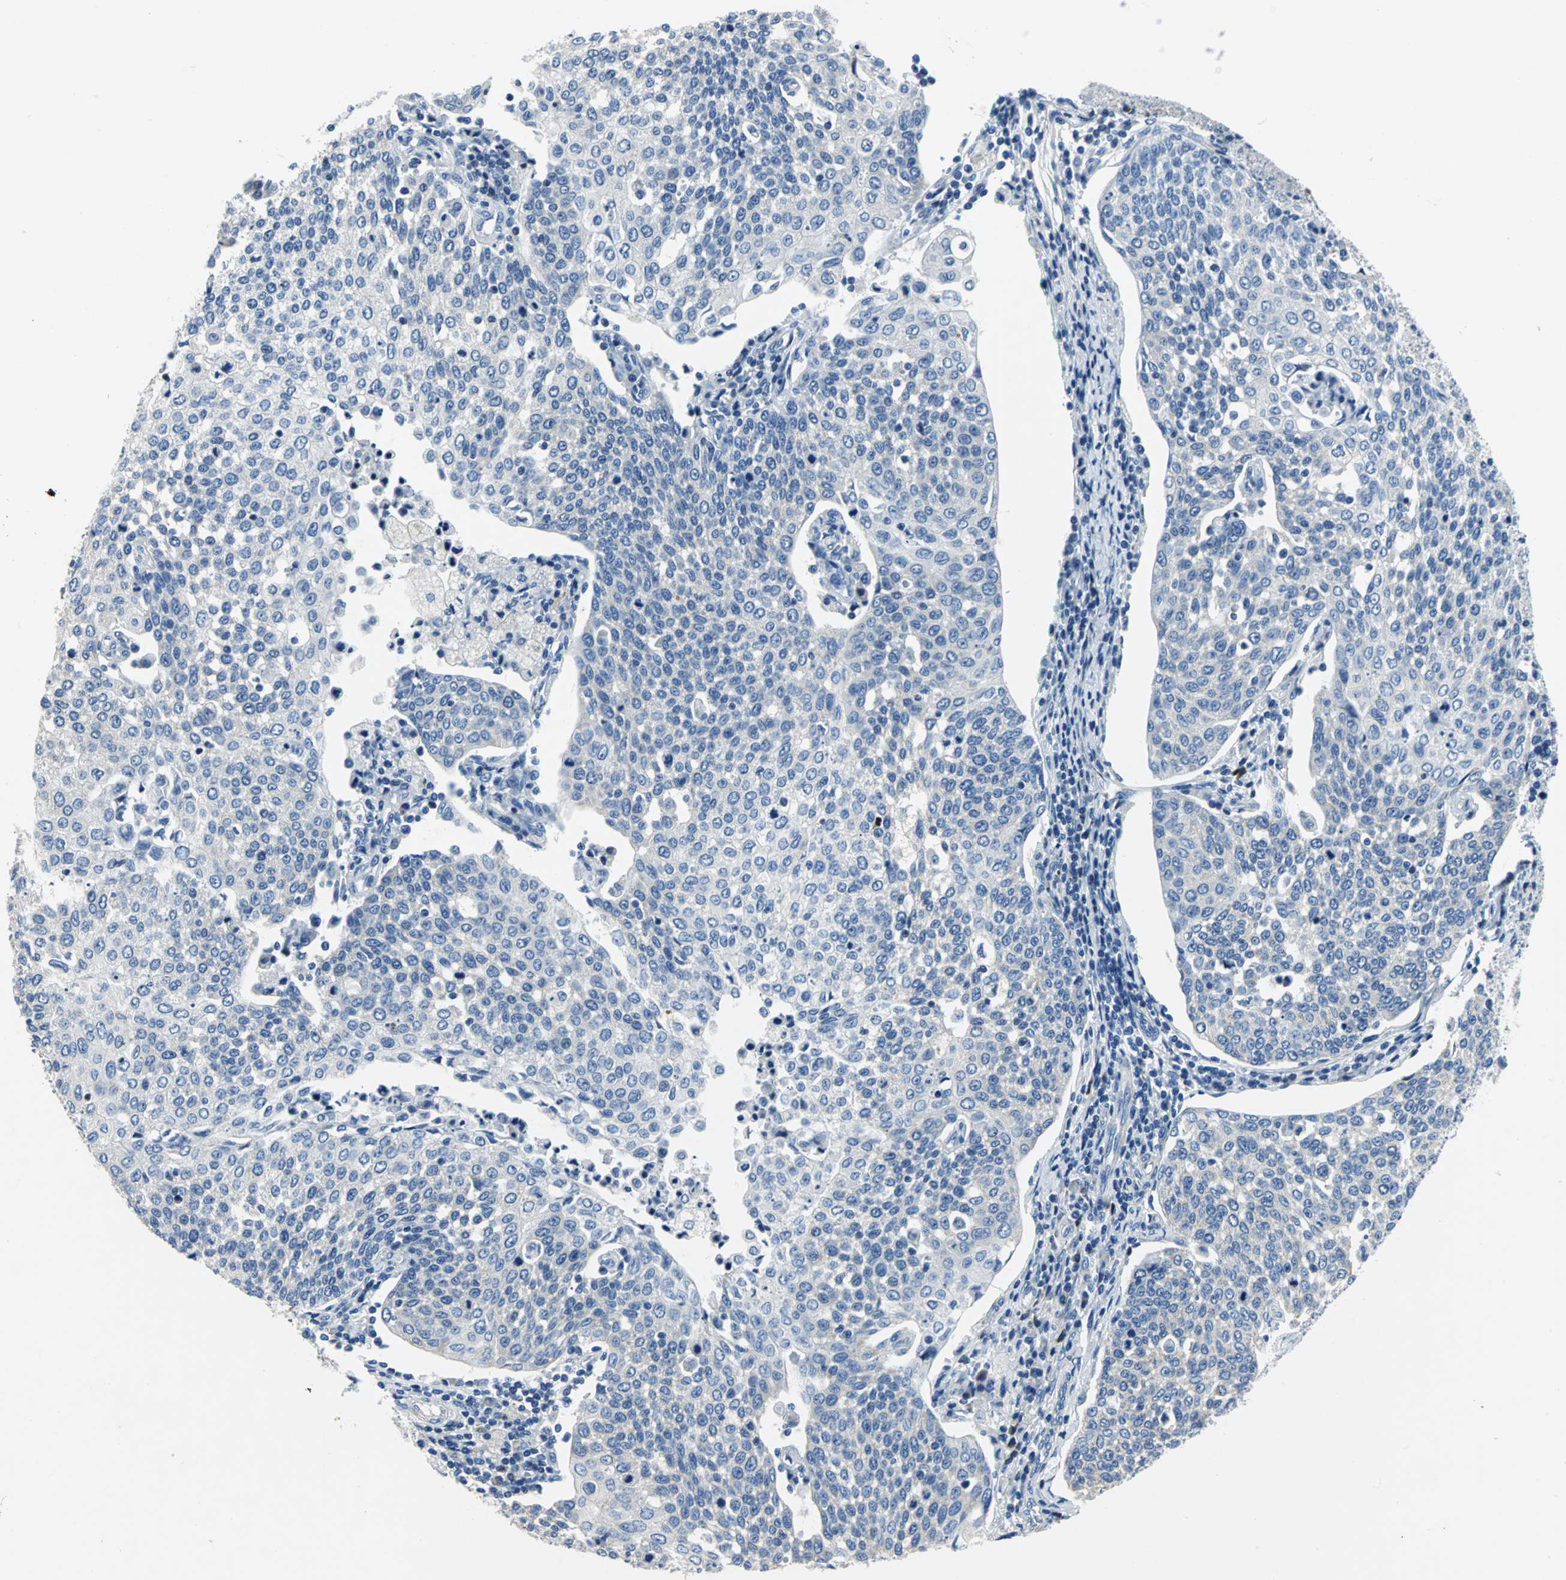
{"staining": {"intensity": "weak", "quantity": "<25%", "location": "cytoplasmic/membranous"}, "tissue": "cervical cancer", "cell_type": "Tumor cells", "image_type": "cancer", "snomed": [{"axis": "morphology", "description": "Squamous cell carcinoma, NOS"}, {"axis": "topography", "description": "Cervix"}], "caption": "IHC of cervical cancer demonstrates no expression in tumor cells.", "gene": "IFI6", "patient": {"sex": "female", "age": 34}}